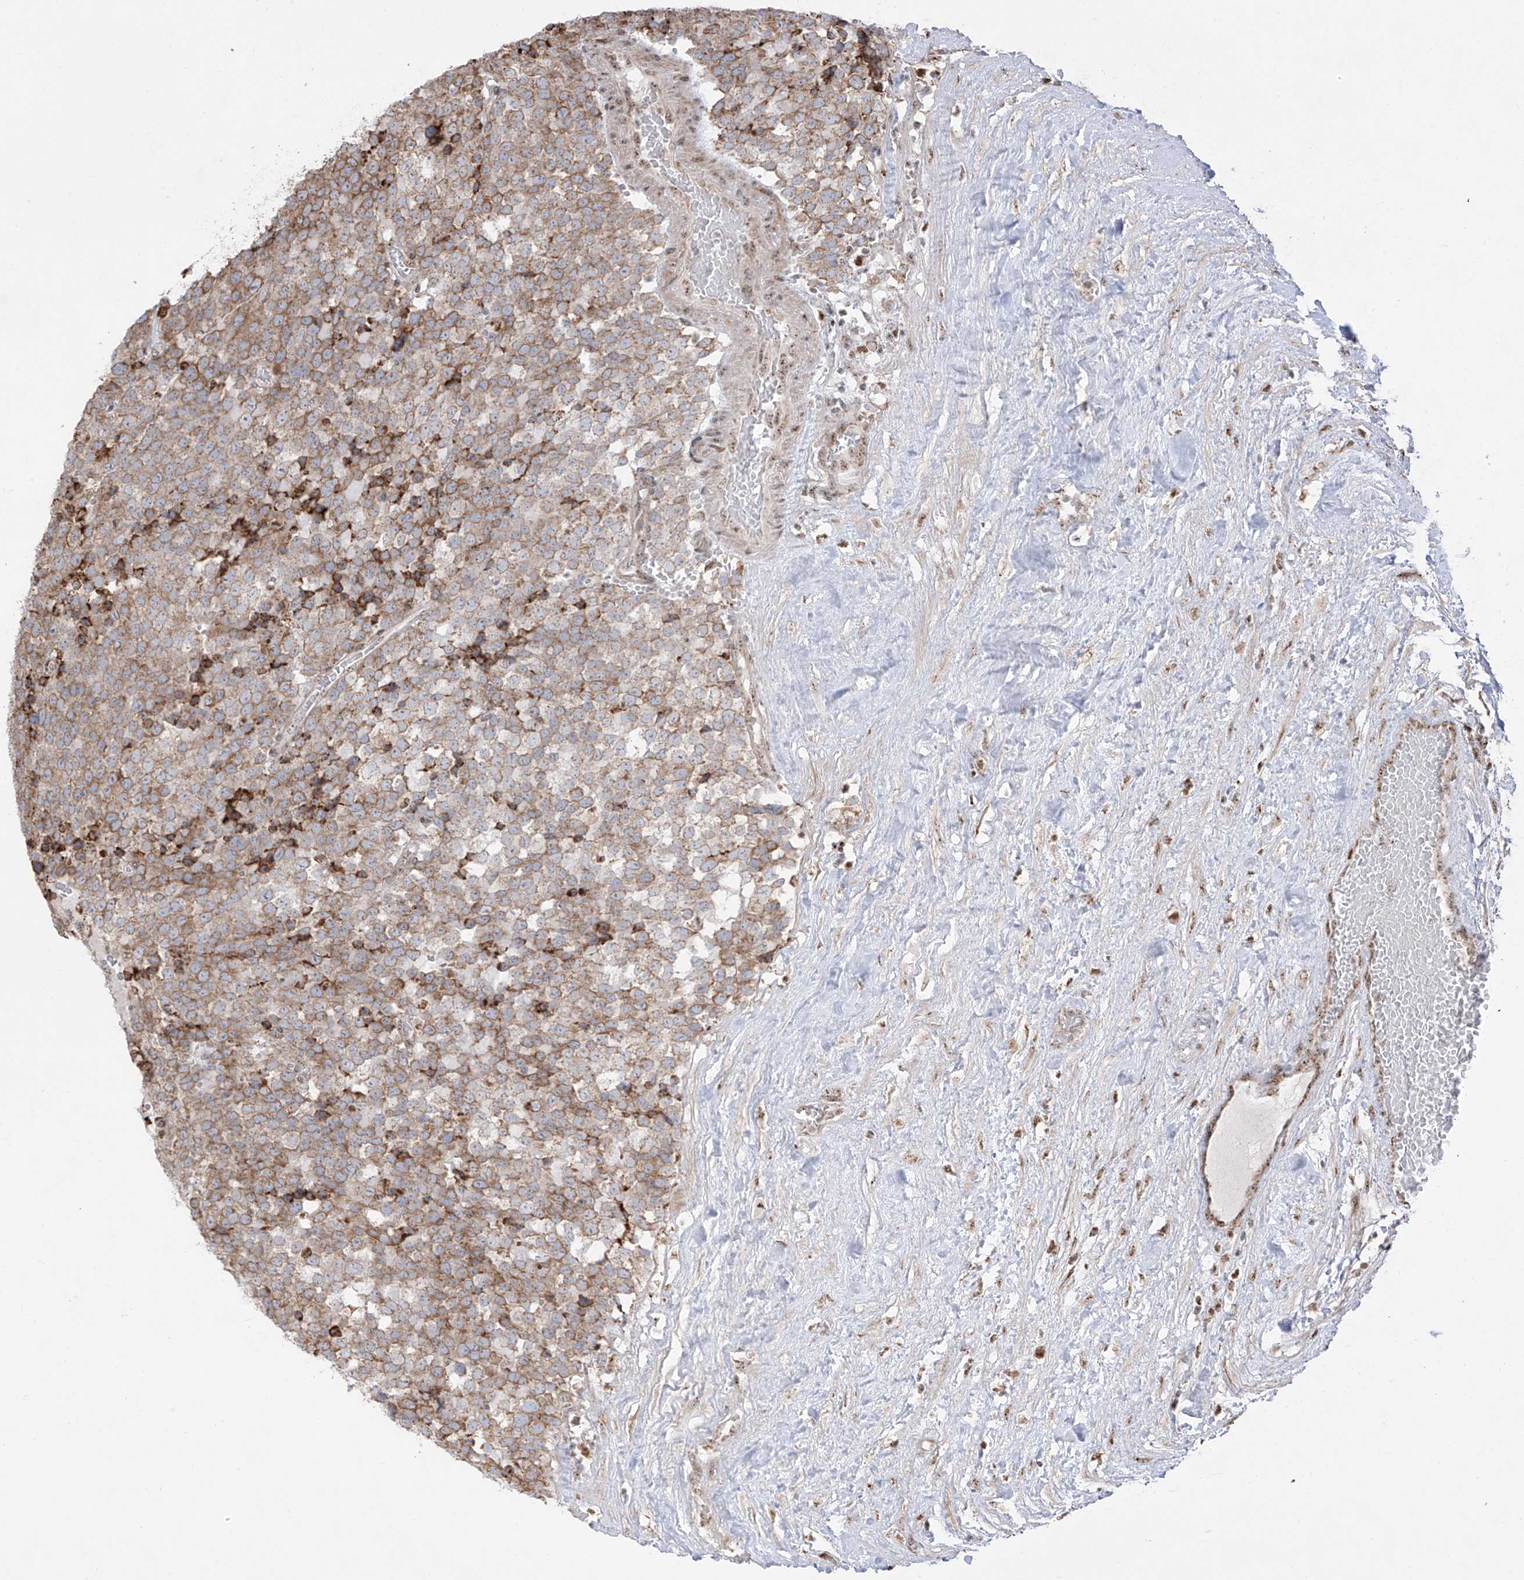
{"staining": {"intensity": "moderate", "quantity": ">75%", "location": "cytoplasmic/membranous"}, "tissue": "testis cancer", "cell_type": "Tumor cells", "image_type": "cancer", "snomed": [{"axis": "morphology", "description": "Seminoma, NOS"}, {"axis": "topography", "description": "Testis"}], "caption": "About >75% of tumor cells in testis cancer (seminoma) exhibit moderate cytoplasmic/membranous protein expression as visualized by brown immunohistochemical staining.", "gene": "ZBTB8A", "patient": {"sex": "male", "age": 71}}